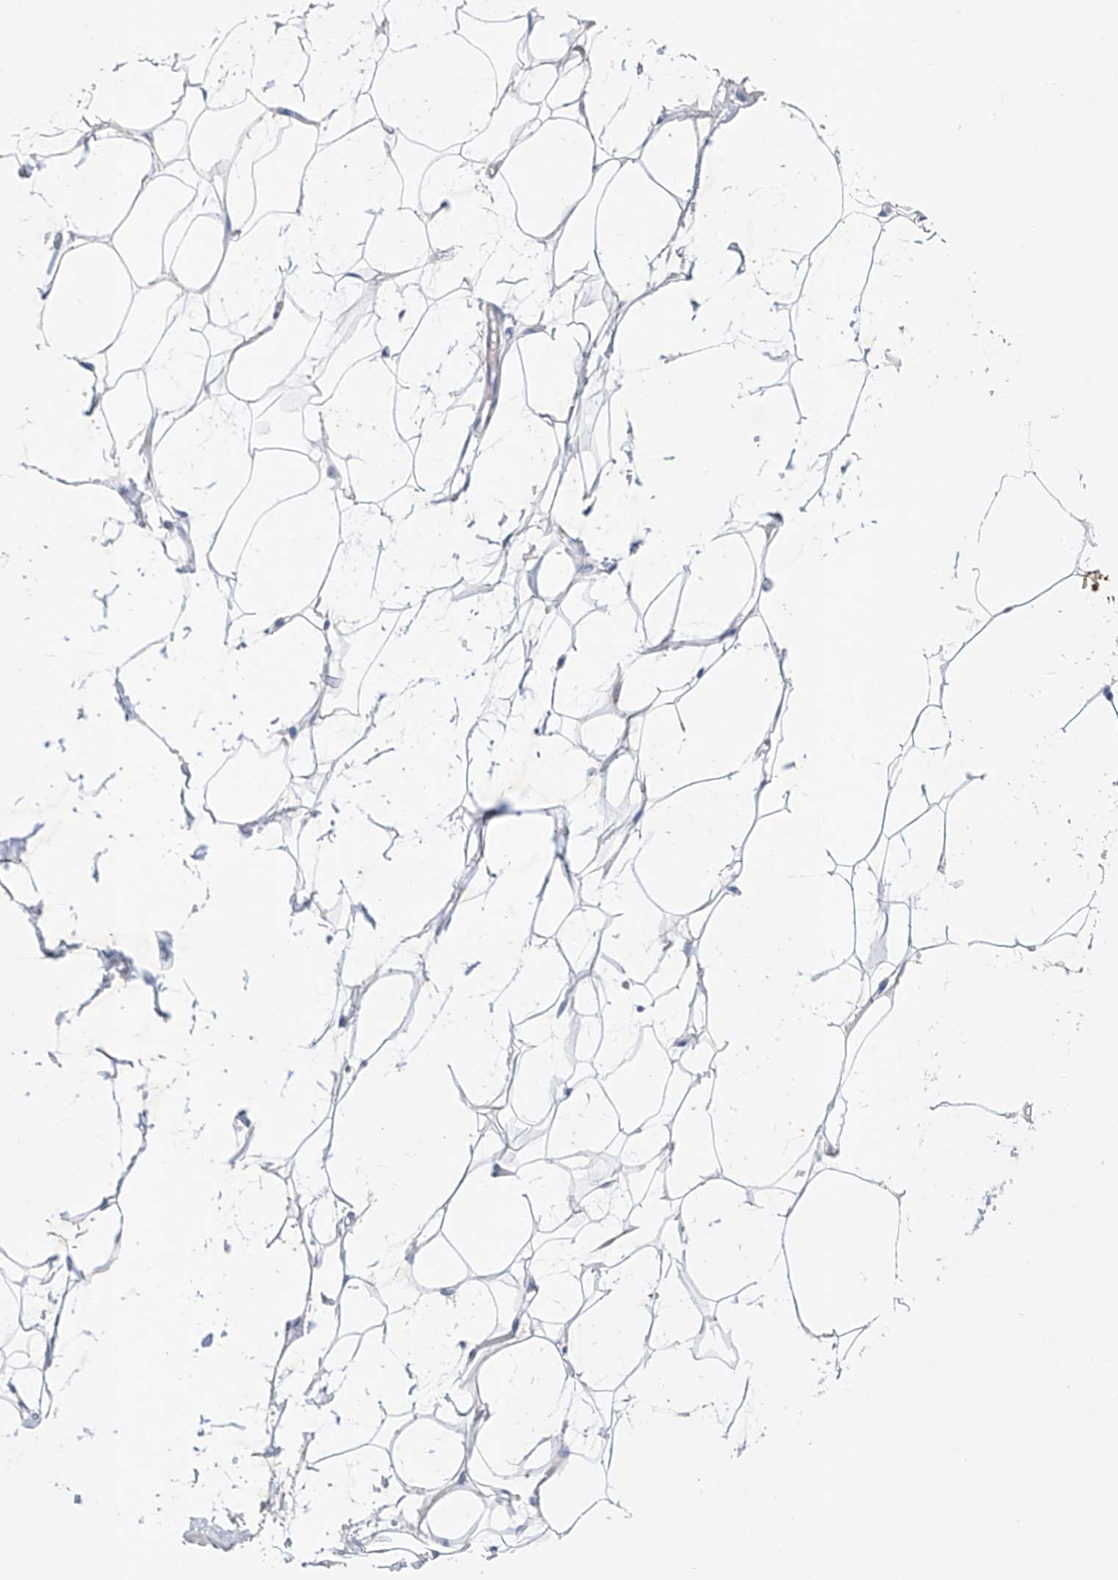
{"staining": {"intensity": "negative", "quantity": "none", "location": "none"}, "tissue": "adipose tissue", "cell_type": "Adipocytes", "image_type": "normal", "snomed": [{"axis": "morphology", "description": "Normal tissue, NOS"}, {"axis": "topography", "description": "Breast"}], "caption": "Adipocytes show no significant positivity in normal adipose tissue. (DAB (3,3'-diaminobenzidine) immunohistochemistry visualized using brightfield microscopy, high magnification).", "gene": "LURAP1", "patient": {"sex": "female", "age": 23}}